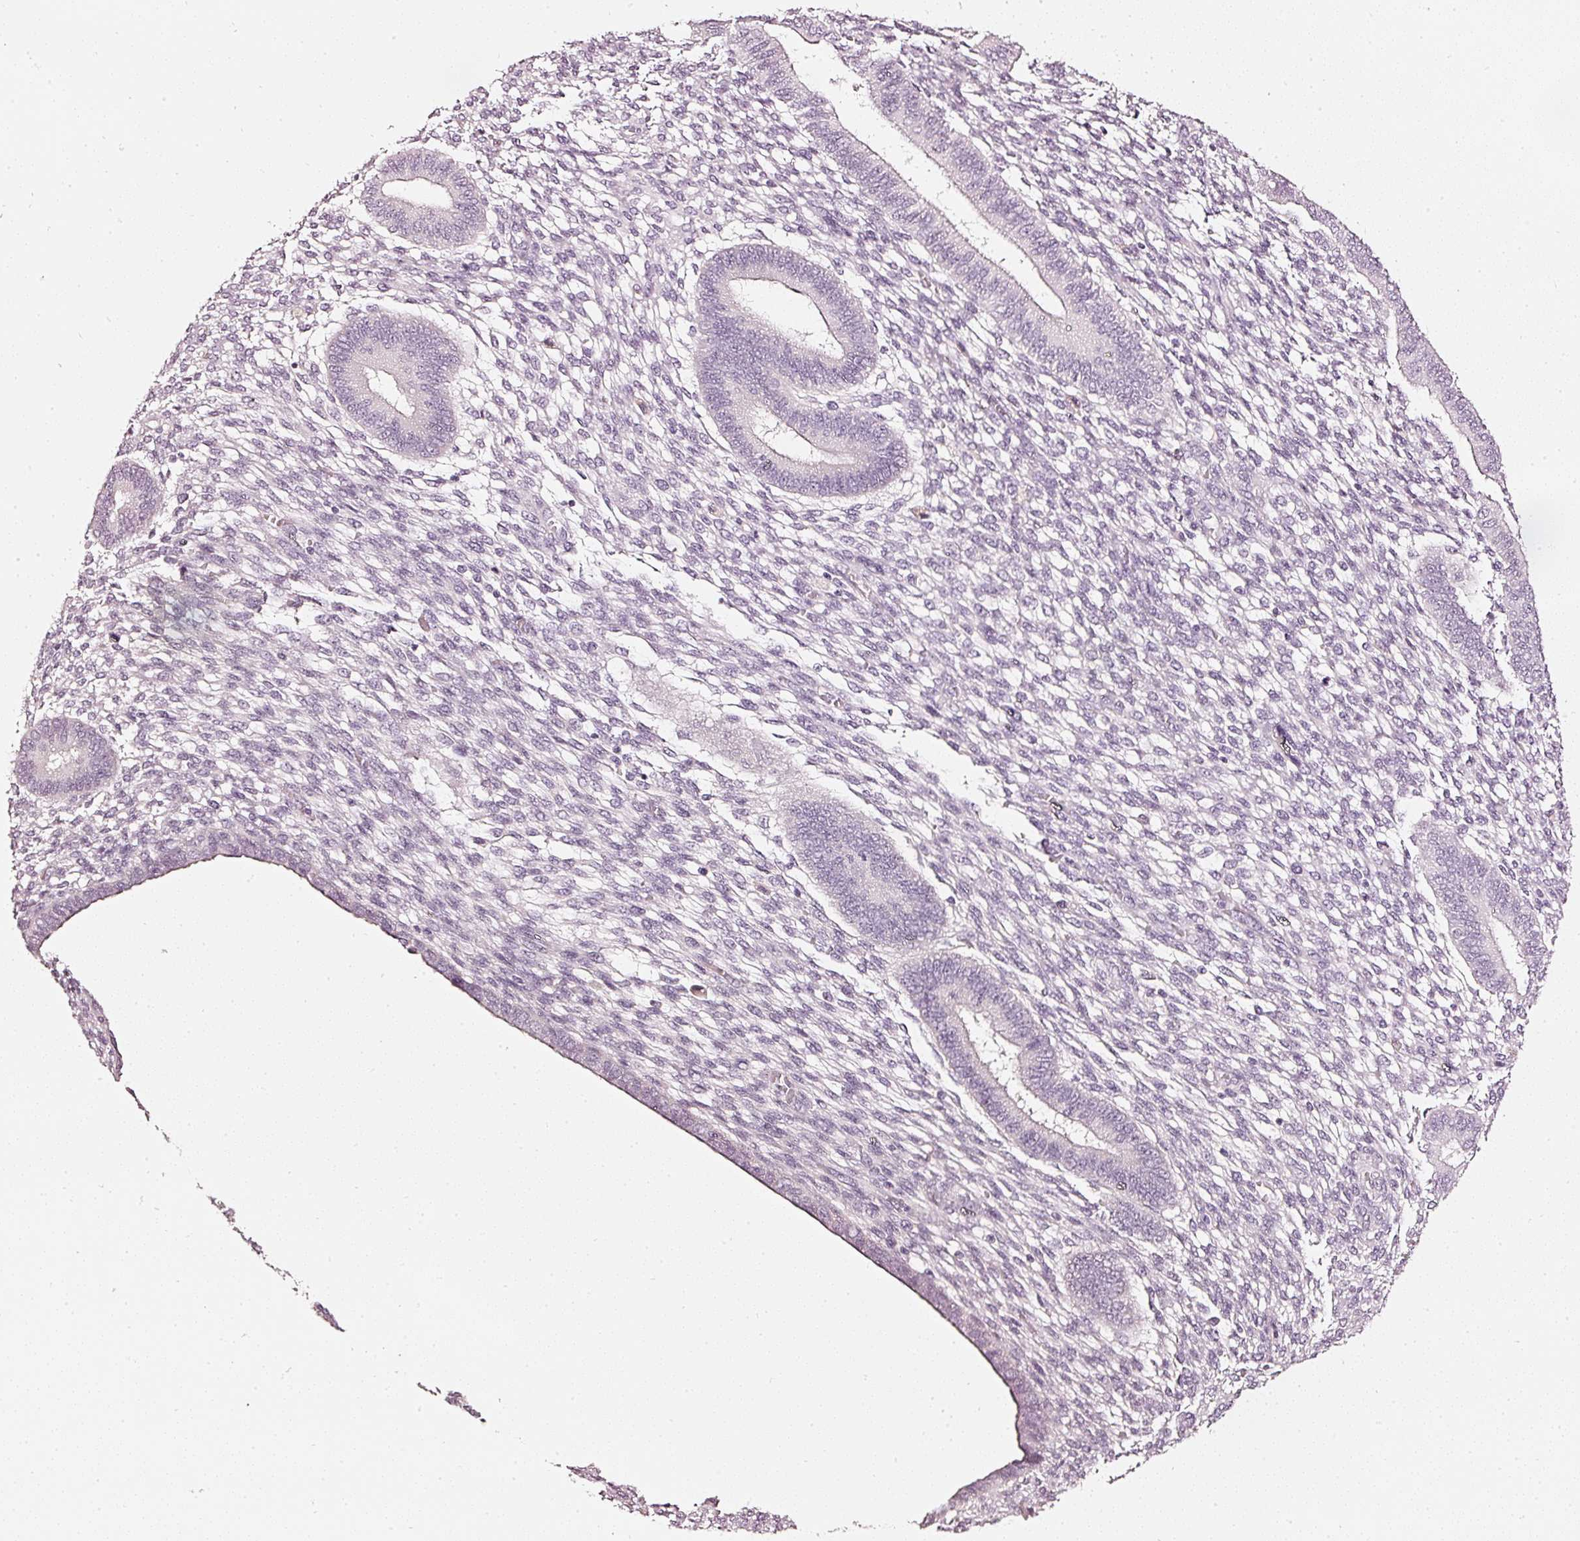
{"staining": {"intensity": "negative", "quantity": "none", "location": "none"}, "tissue": "endometrium", "cell_type": "Cells in endometrial stroma", "image_type": "normal", "snomed": [{"axis": "morphology", "description": "Normal tissue, NOS"}, {"axis": "topography", "description": "Endometrium"}], "caption": "This is an immunohistochemistry (IHC) histopathology image of unremarkable endometrium. There is no positivity in cells in endometrial stroma.", "gene": "CNP", "patient": {"sex": "female", "age": 36}}